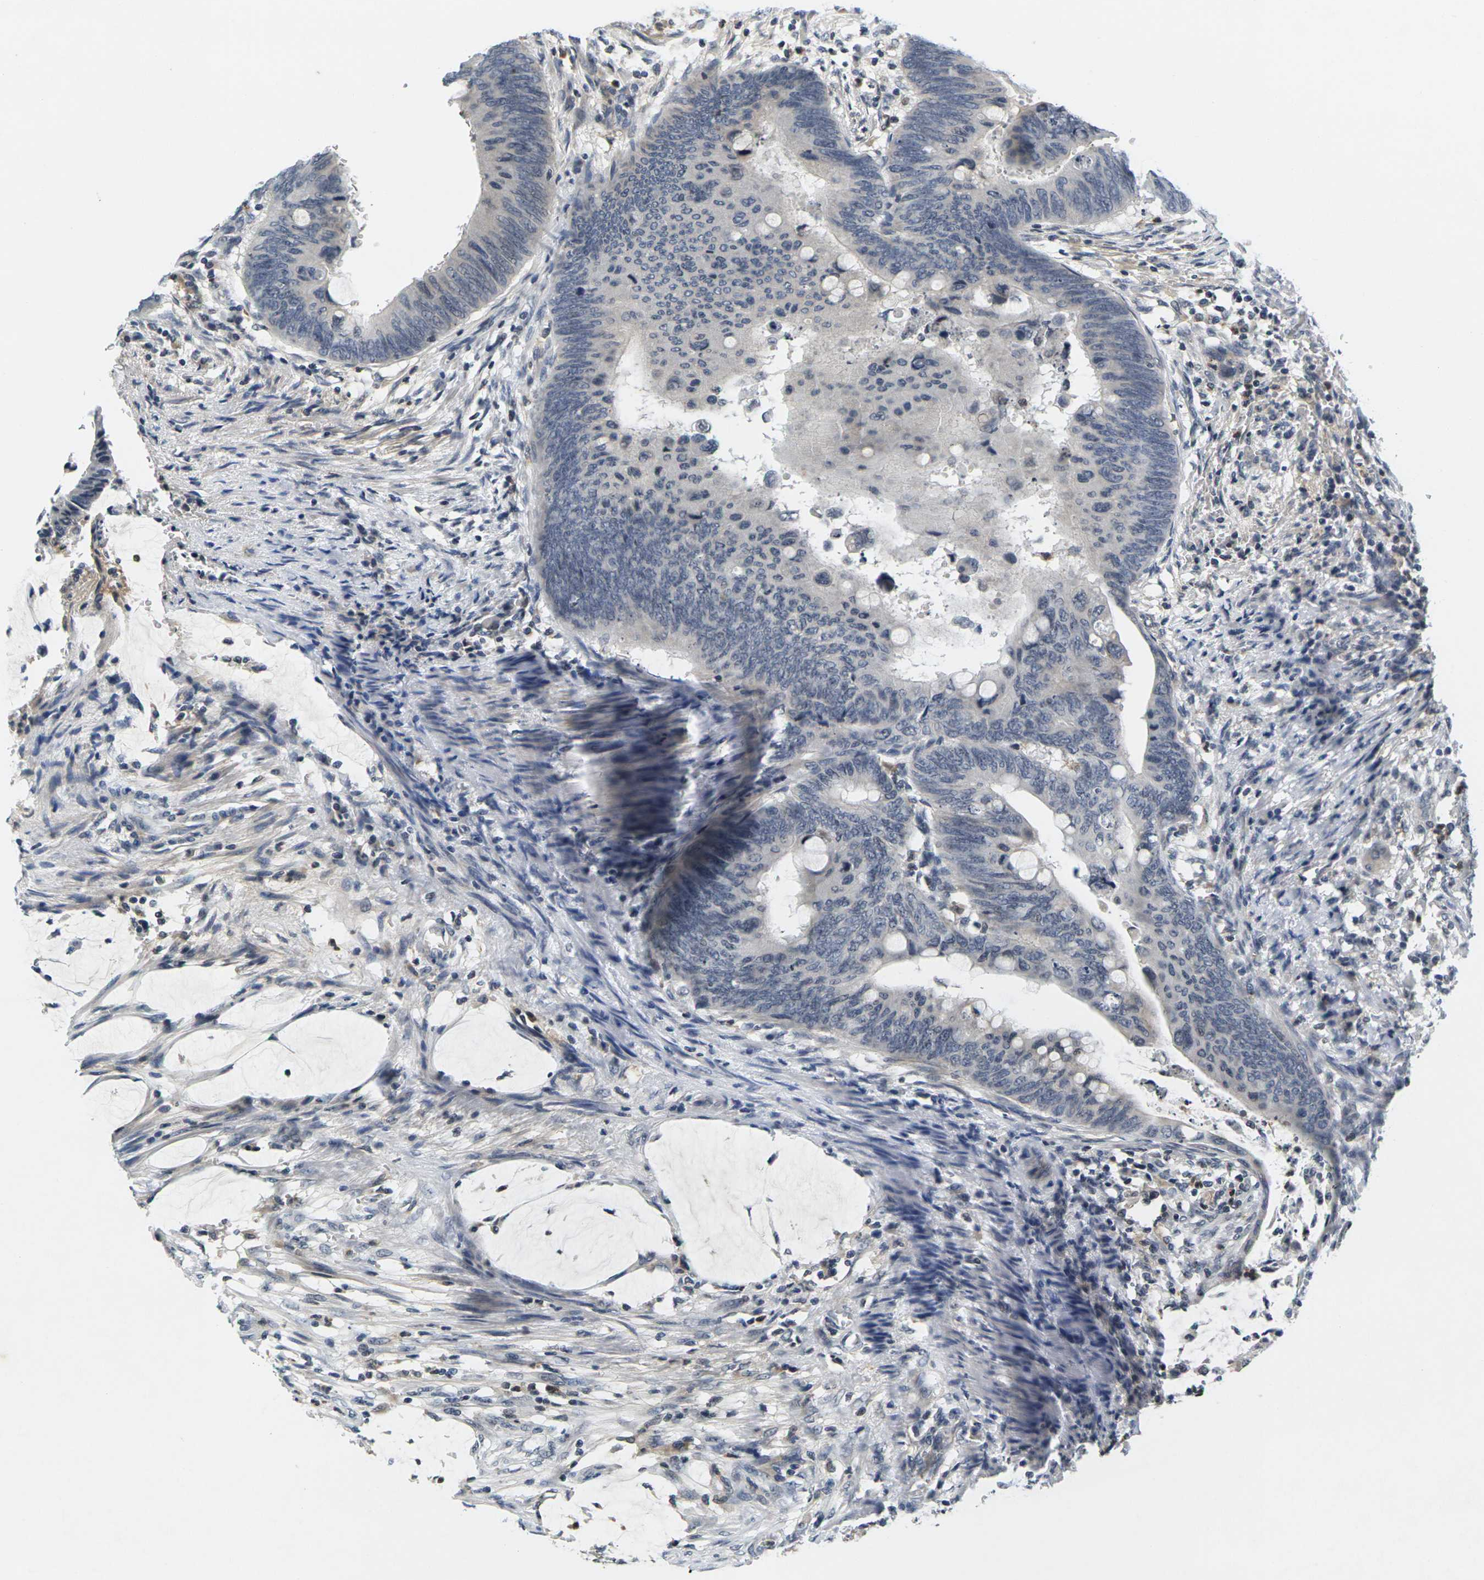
{"staining": {"intensity": "negative", "quantity": "none", "location": "none"}, "tissue": "colorectal cancer", "cell_type": "Tumor cells", "image_type": "cancer", "snomed": [{"axis": "morphology", "description": "Normal tissue, NOS"}, {"axis": "morphology", "description": "Adenocarcinoma, NOS"}, {"axis": "topography", "description": "Rectum"}, {"axis": "topography", "description": "Peripheral nerve tissue"}], "caption": "Immunohistochemistry photomicrograph of neoplastic tissue: human colorectal cancer (adenocarcinoma) stained with DAB (3,3'-diaminobenzidine) displays no significant protein staining in tumor cells. (DAB (3,3'-diaminobenzidine) immunohistochemistry (IHC) visualized using brightfield microscopy, high magnification).", "gene": "C1QC", "patient": {"sex": "male", "age": 92}}